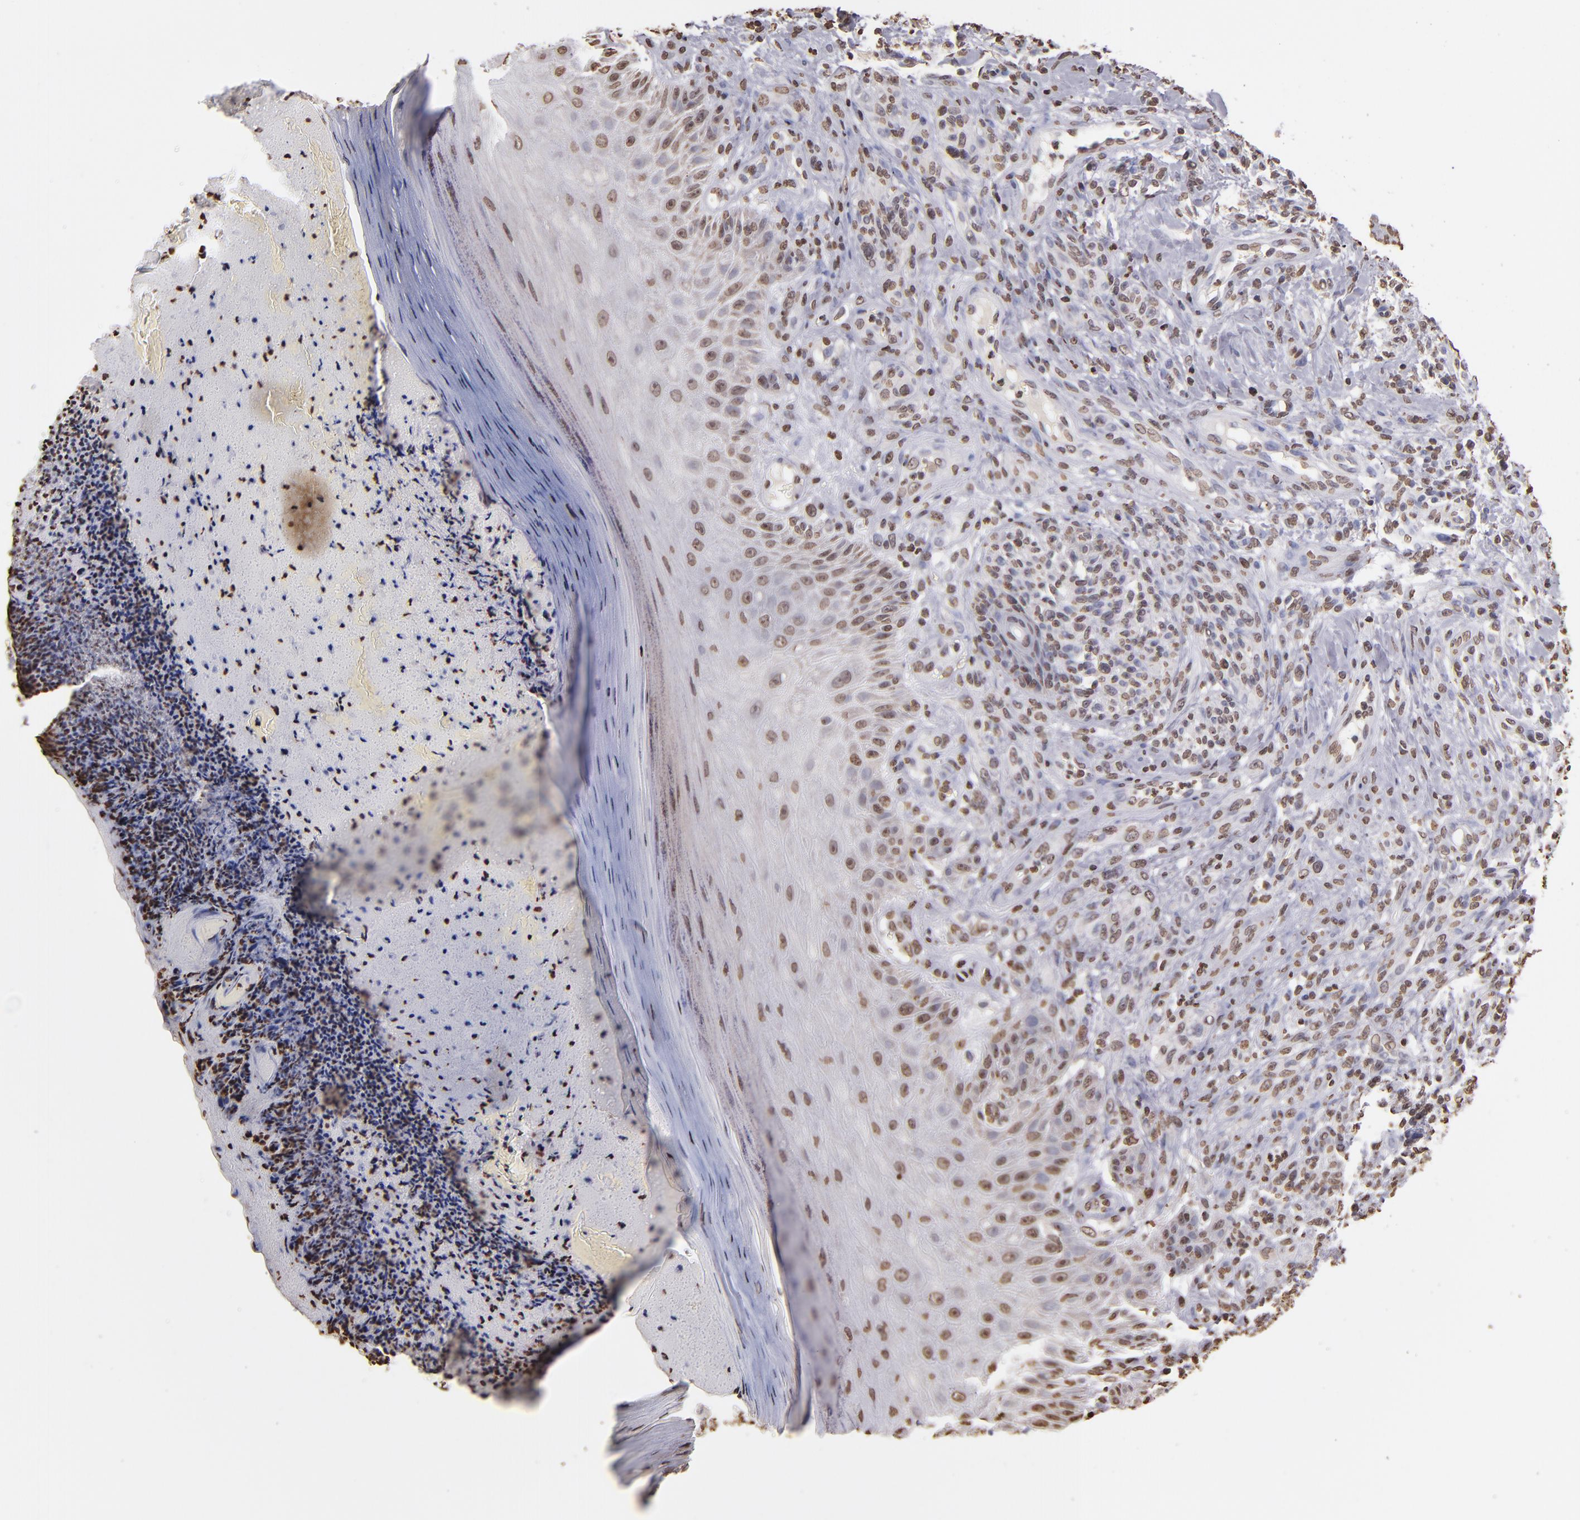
{"staining": {"intensity": "weak", "quantity": "25%-75%", "location": "nuclear"}, "tissue": "melanoma", "cell_type": "Tumor cells", "image_type": "cancer", "snomed": [{"axis": "morphology", "description": "Malignant melanoma, NOS"}, {"axis": "topography", "description": "Skin"}], "caption": "Immunohistochemical staining of human melanoma displays low levels of weak nuclear staining in about 25%-75% of tumor cells.", "gene": "LBX1", "patient": {"sex": "male", "age": 57}}